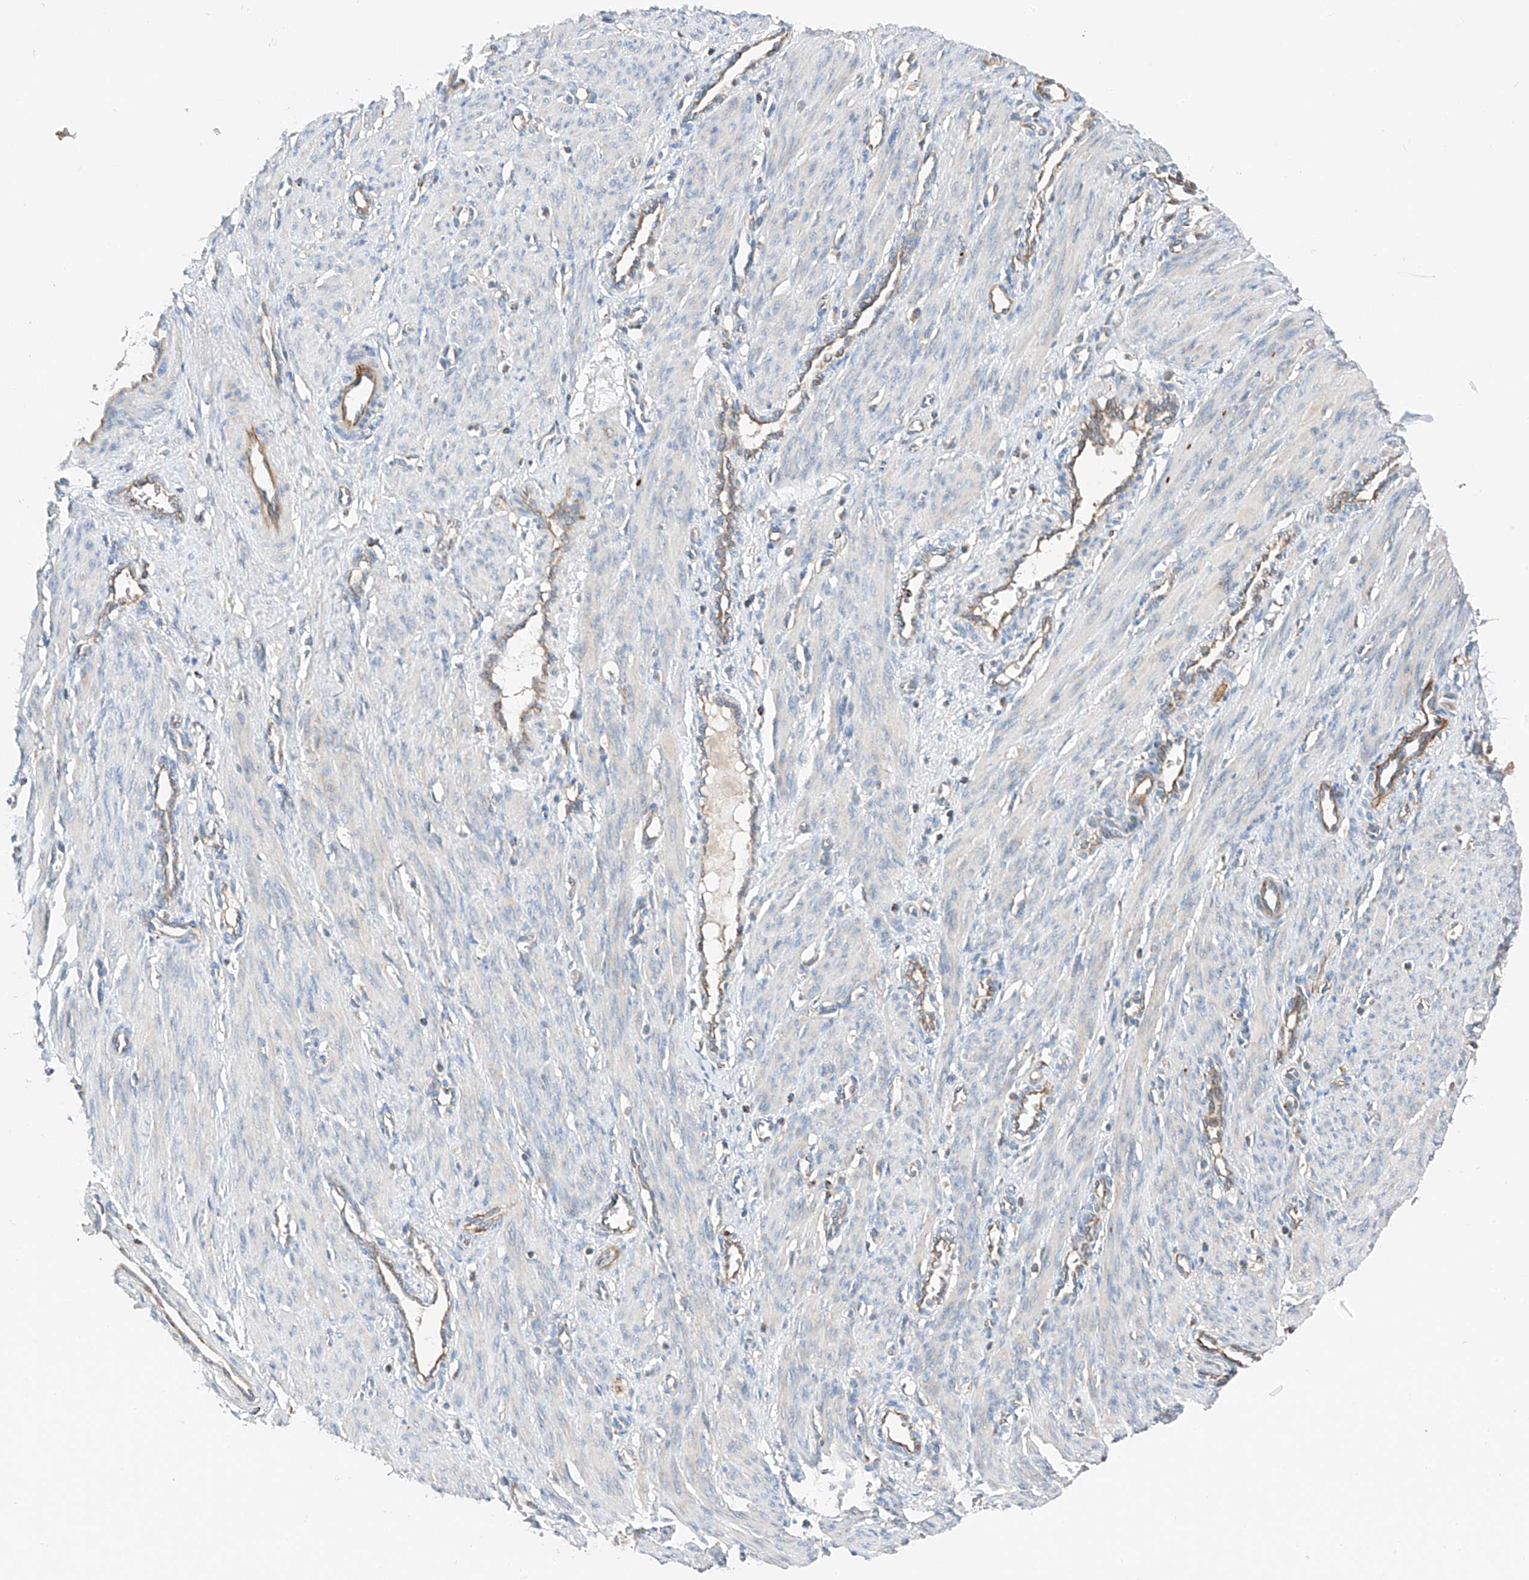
{"staining": {"intensity": "negative", "quantity": "none", "location": "none"}, "tissue": "smooth muscle", "cell_type": "Smooth muscle cells", "image_type": "normal", "snomed": [{"axis": "morphology", "description": "Normal tissue, NOS"}, {"axis": "topography", "description": "Endometrium"}], "caption": "Immunohistochemistry (IHC) of unremarkable human smooth muscle reveals no expression in smooth muscle cells. (DAB IHC, high magnification).", "gene": "RUSC1", "patient": {"sex": "female", "age": 33}}